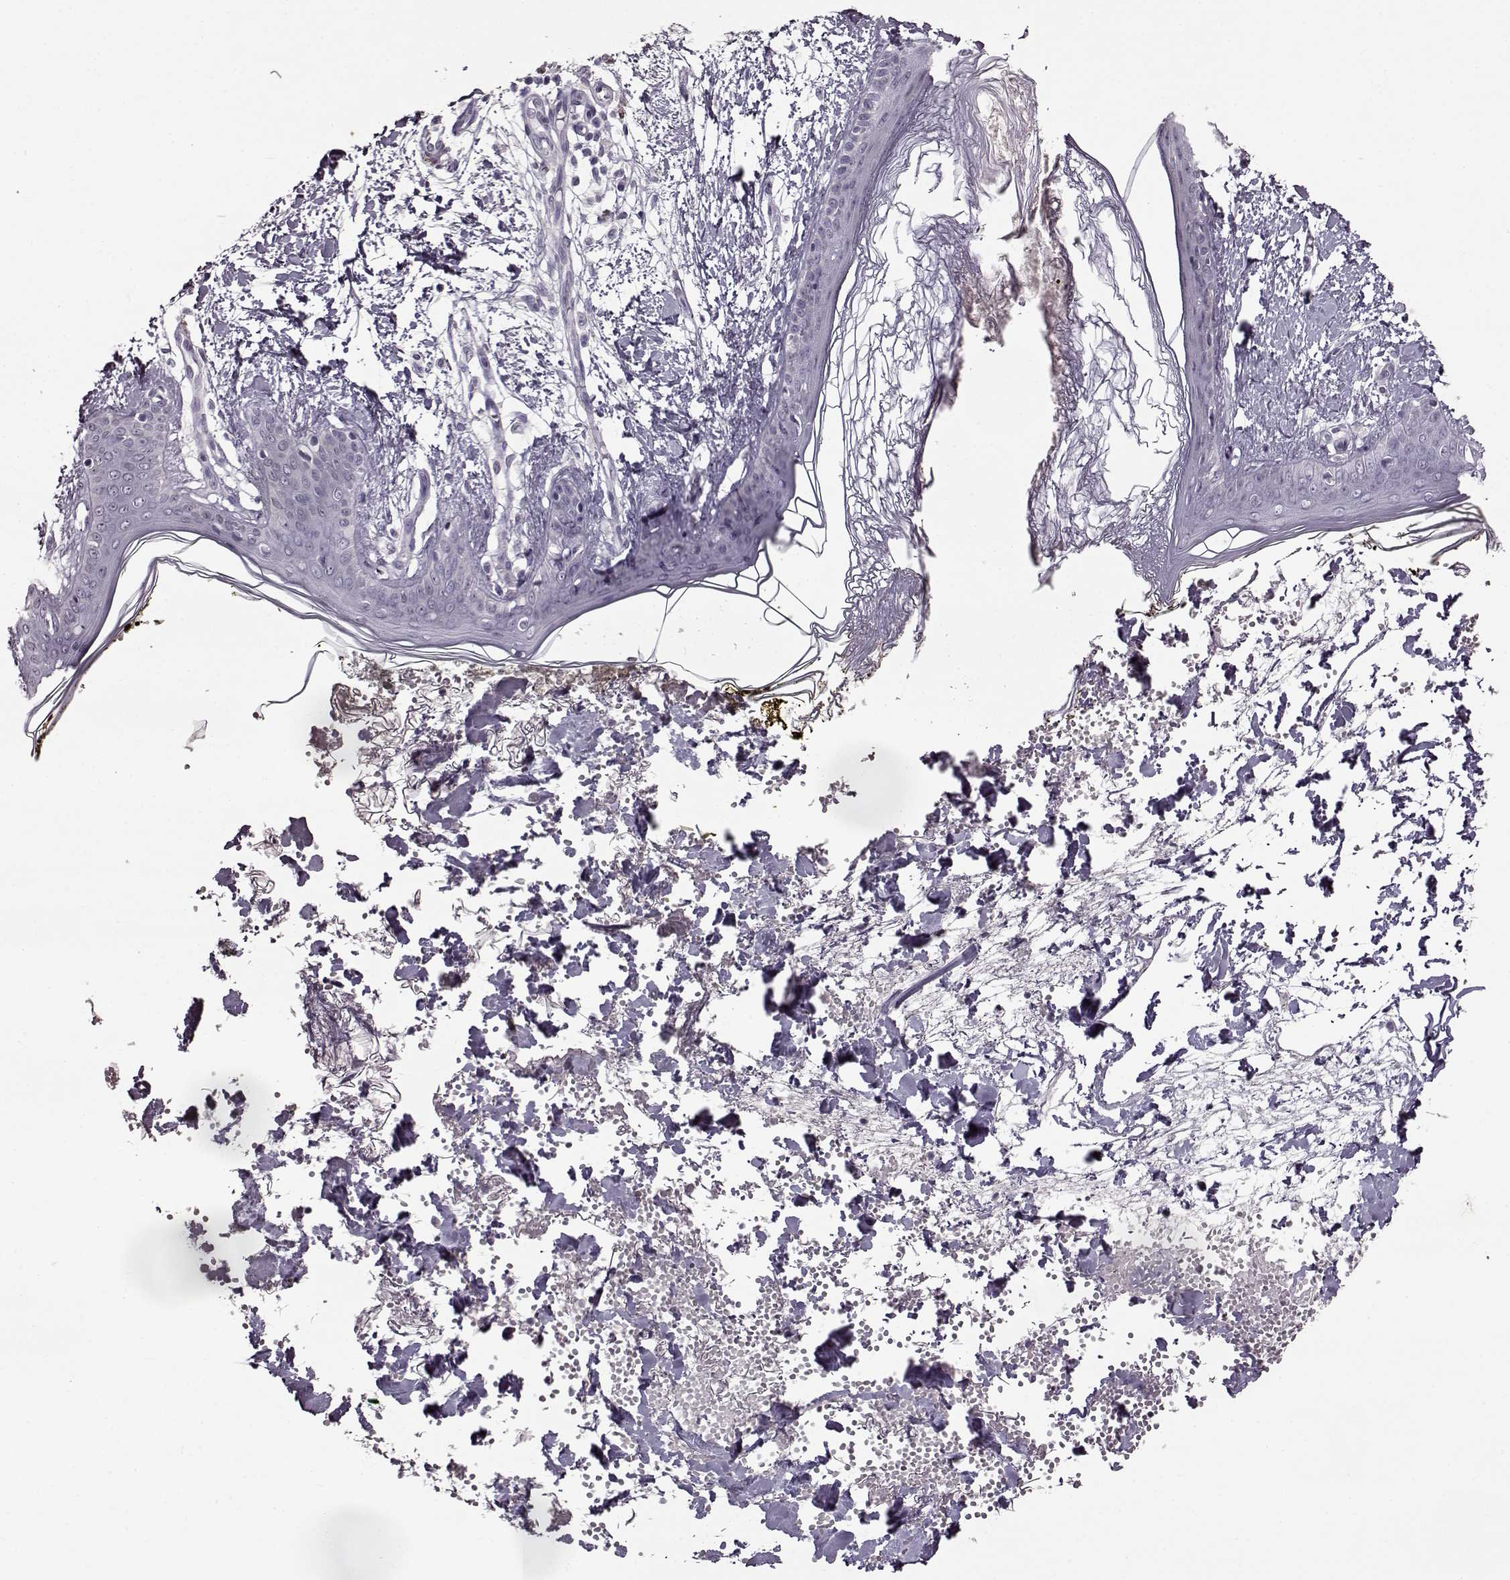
{"staining": {"intensity": "negative", "quantity": "none", "location": "none"}, "tissue": "skin", "cell_type": "Fibroblasts", "image_type": "normal", "snomed": [{"axis": "morphology", "description": "Normal tissue, NOS"}, {"axis": "topography", "description": "Skin"}], "caption": "Micrograph shows no protein expression in fibroblasts of normal skin.", "gene": "FSHB", "patient": {"sex": "female", "age": 34}}